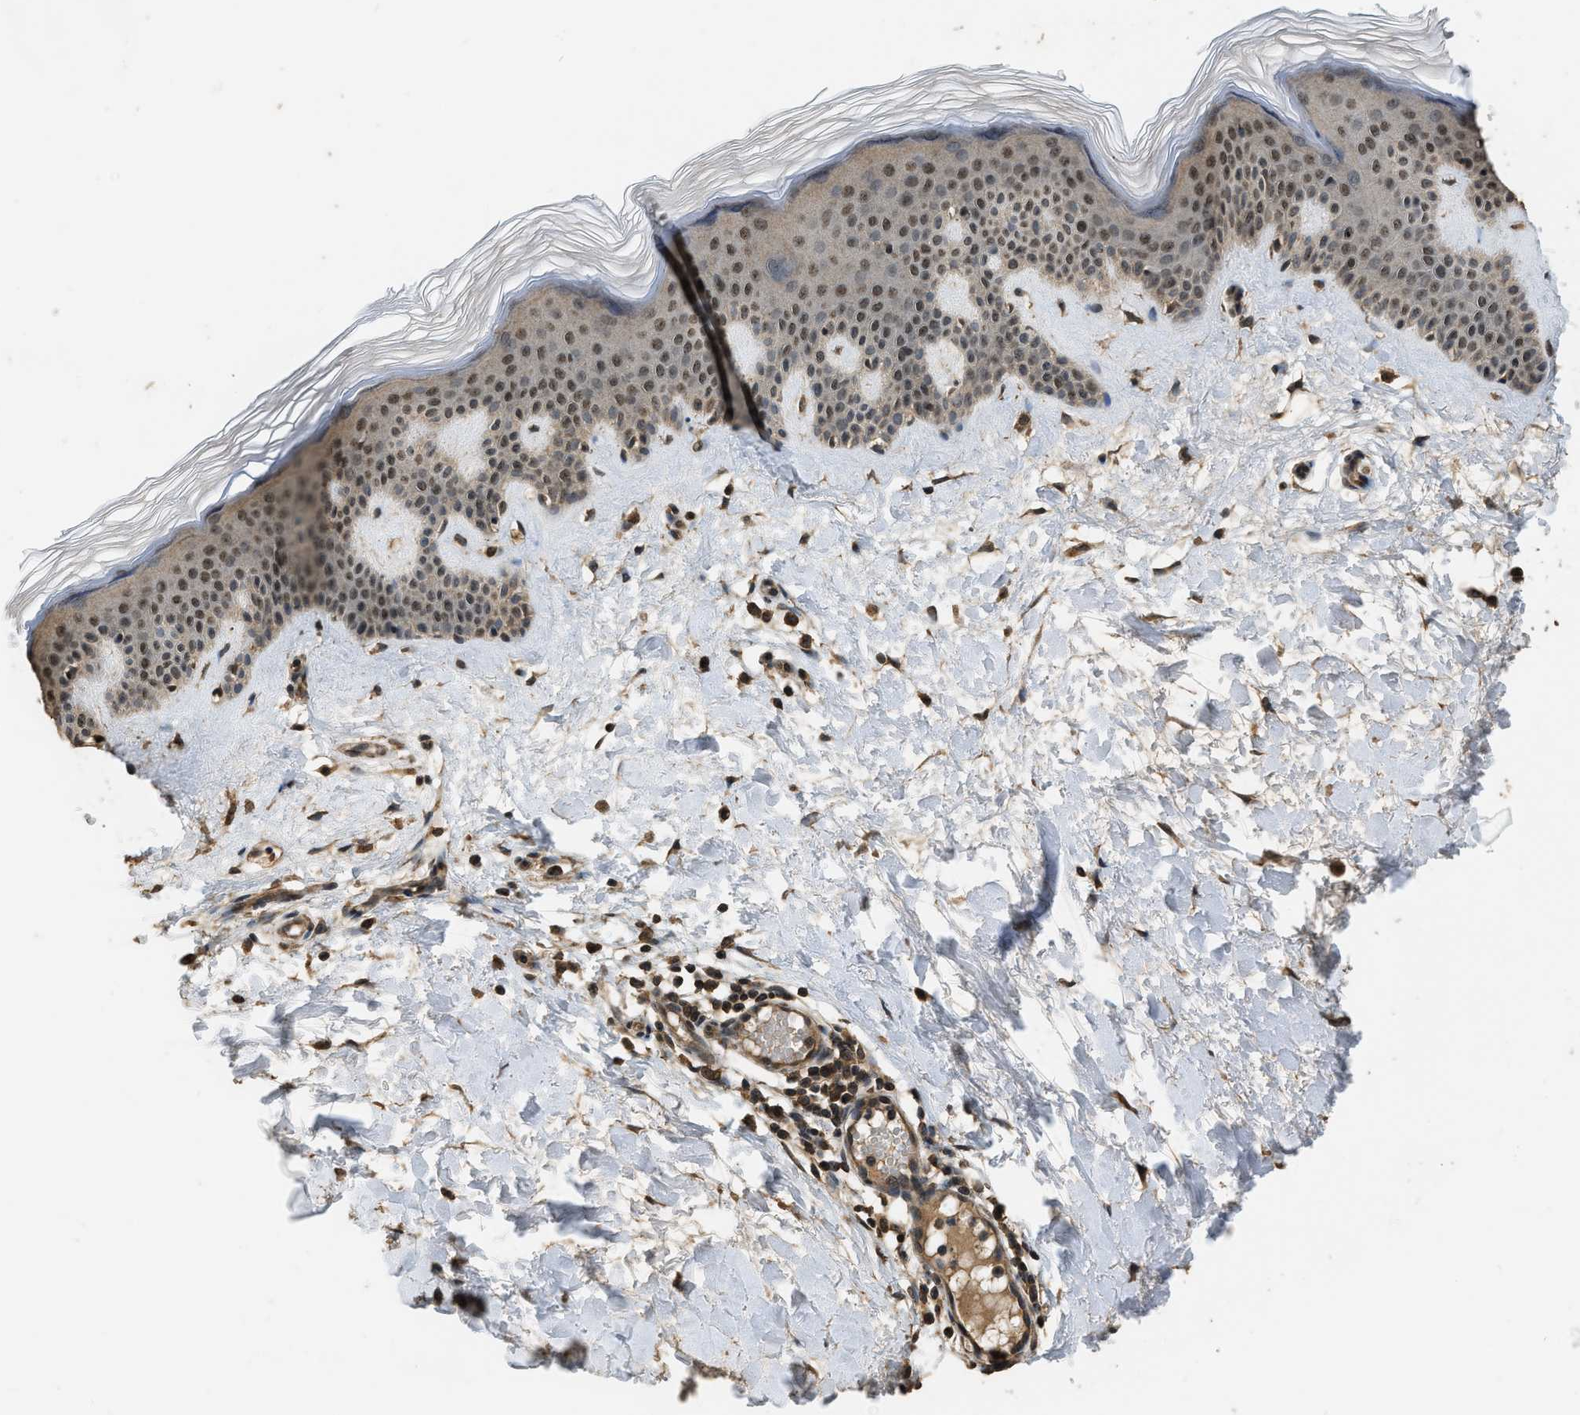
{"staining": {"intensity": "moderate", "quantity": ">75%", "location": "cytoplasmic/membranous,nuclear"}, "tissue": "skin", "cell_type": "Fibroblasts", "image_type": "normal", "snomed": [{"axis": "morphology", "description": "Normal tissue, NOS"}, {"axis": "morphology", "description": "Malignant melanoma, Metastatic site"}, {"axis": "topography", "description": "Skin"}], "caption": "Fibroblasts show moderate cytoplasmic/membranous,nuclear staining in about >75% of cells in benign skin.", "gene": "DENND6B", "patient": {"sex": "male", "age": 41}}